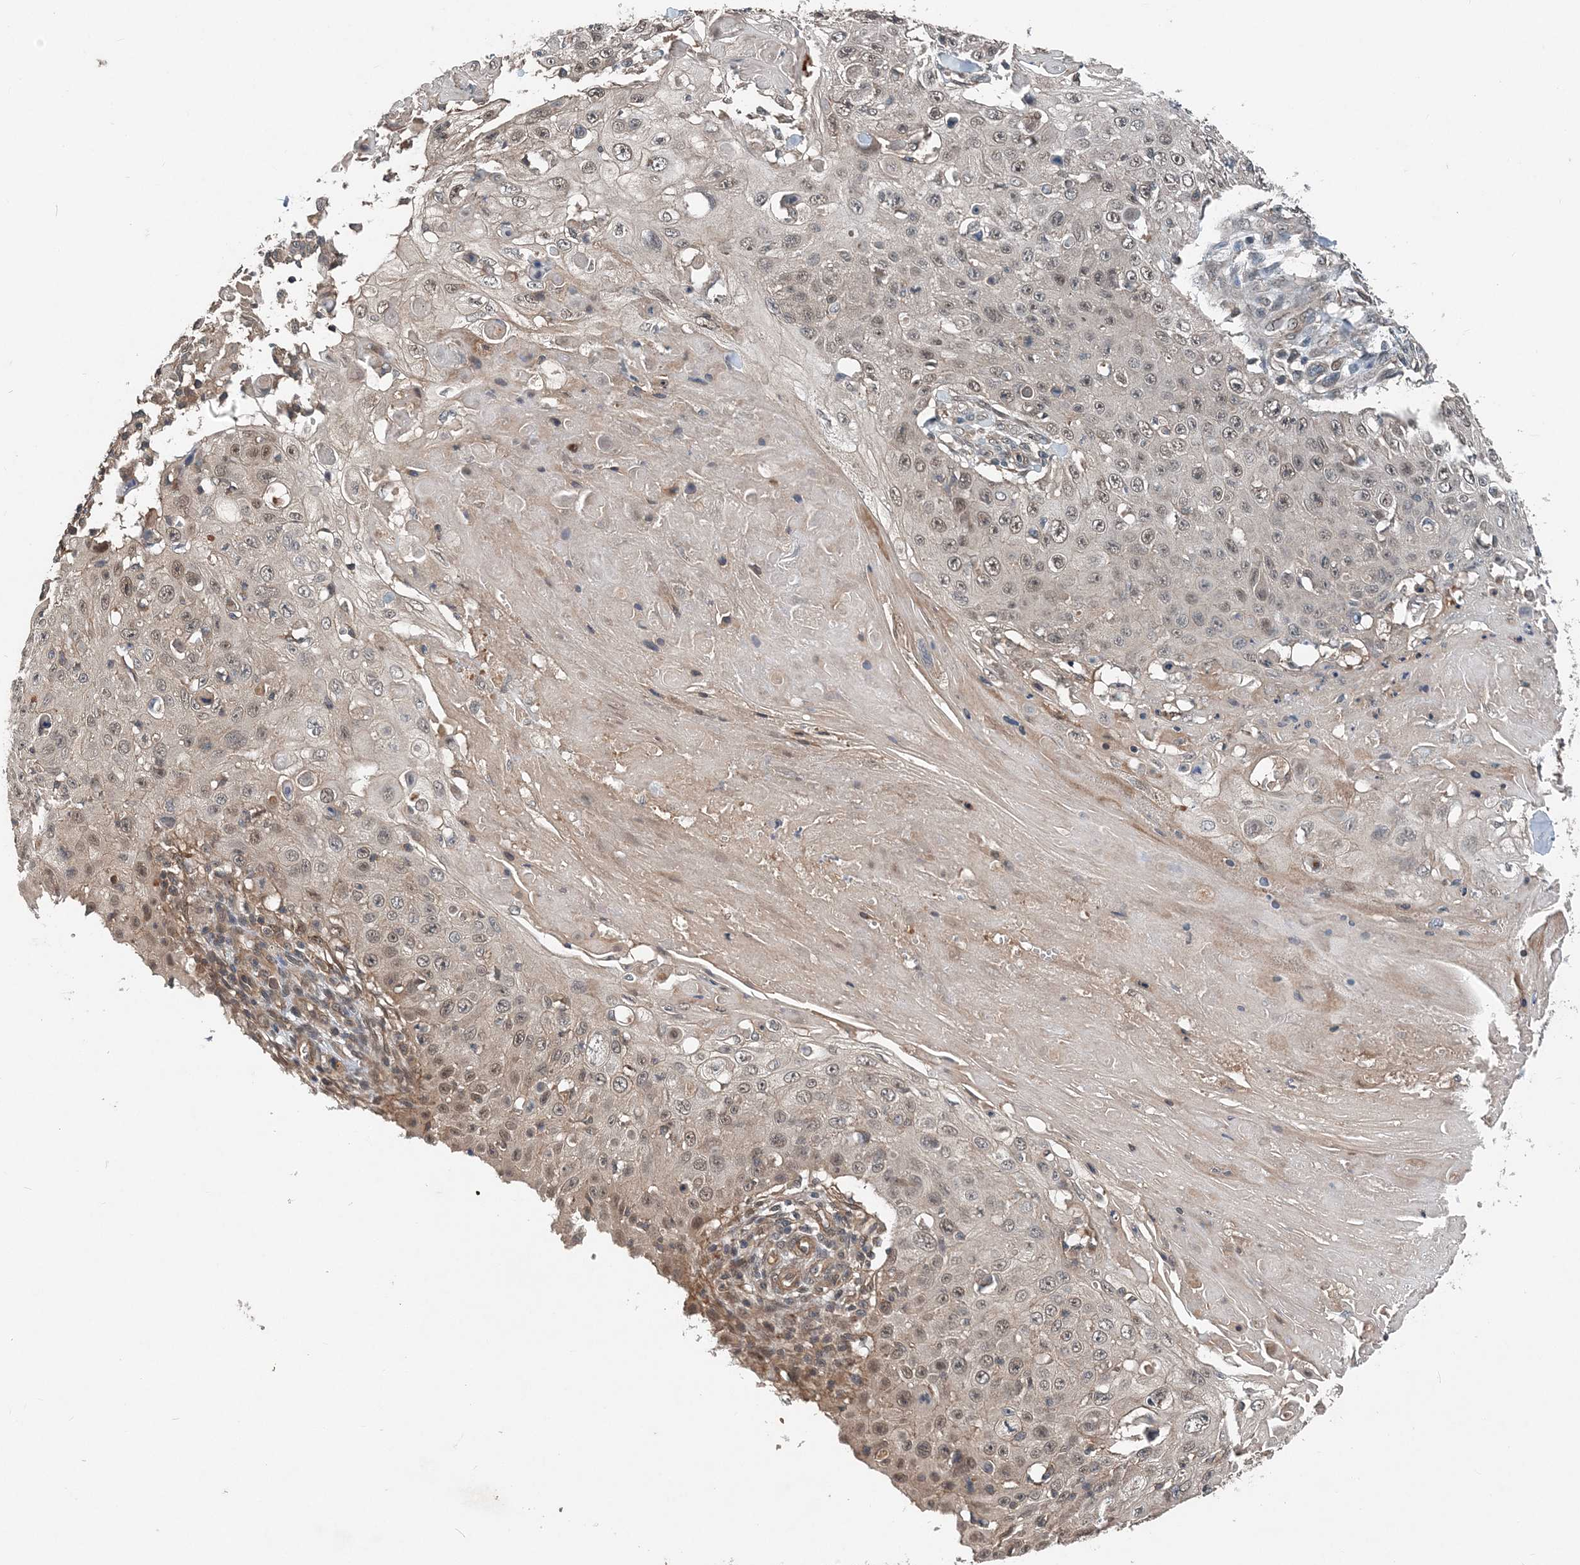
{"staining": {"intensity": "weak", "quantity": "25%-75%", "location": "nuclear"}, "tissue": "skin cancer", "cell_type": "Tumor cells", "image_type": "cancer", "snomed": [{"axis": "morphology", "description": "Squamous cell carcinoma, NOS"}, {"axis": "topography", "description": "Skin"}], "caption": "An image showing weak nuclear positivity in approximately 25%-75% of tumor cells in skin squamous cell carcinoma, as visualized by brown immunohistochemical staining.", "gene": "SMPD3", "patient": {"sex": "male", "age": 86}}